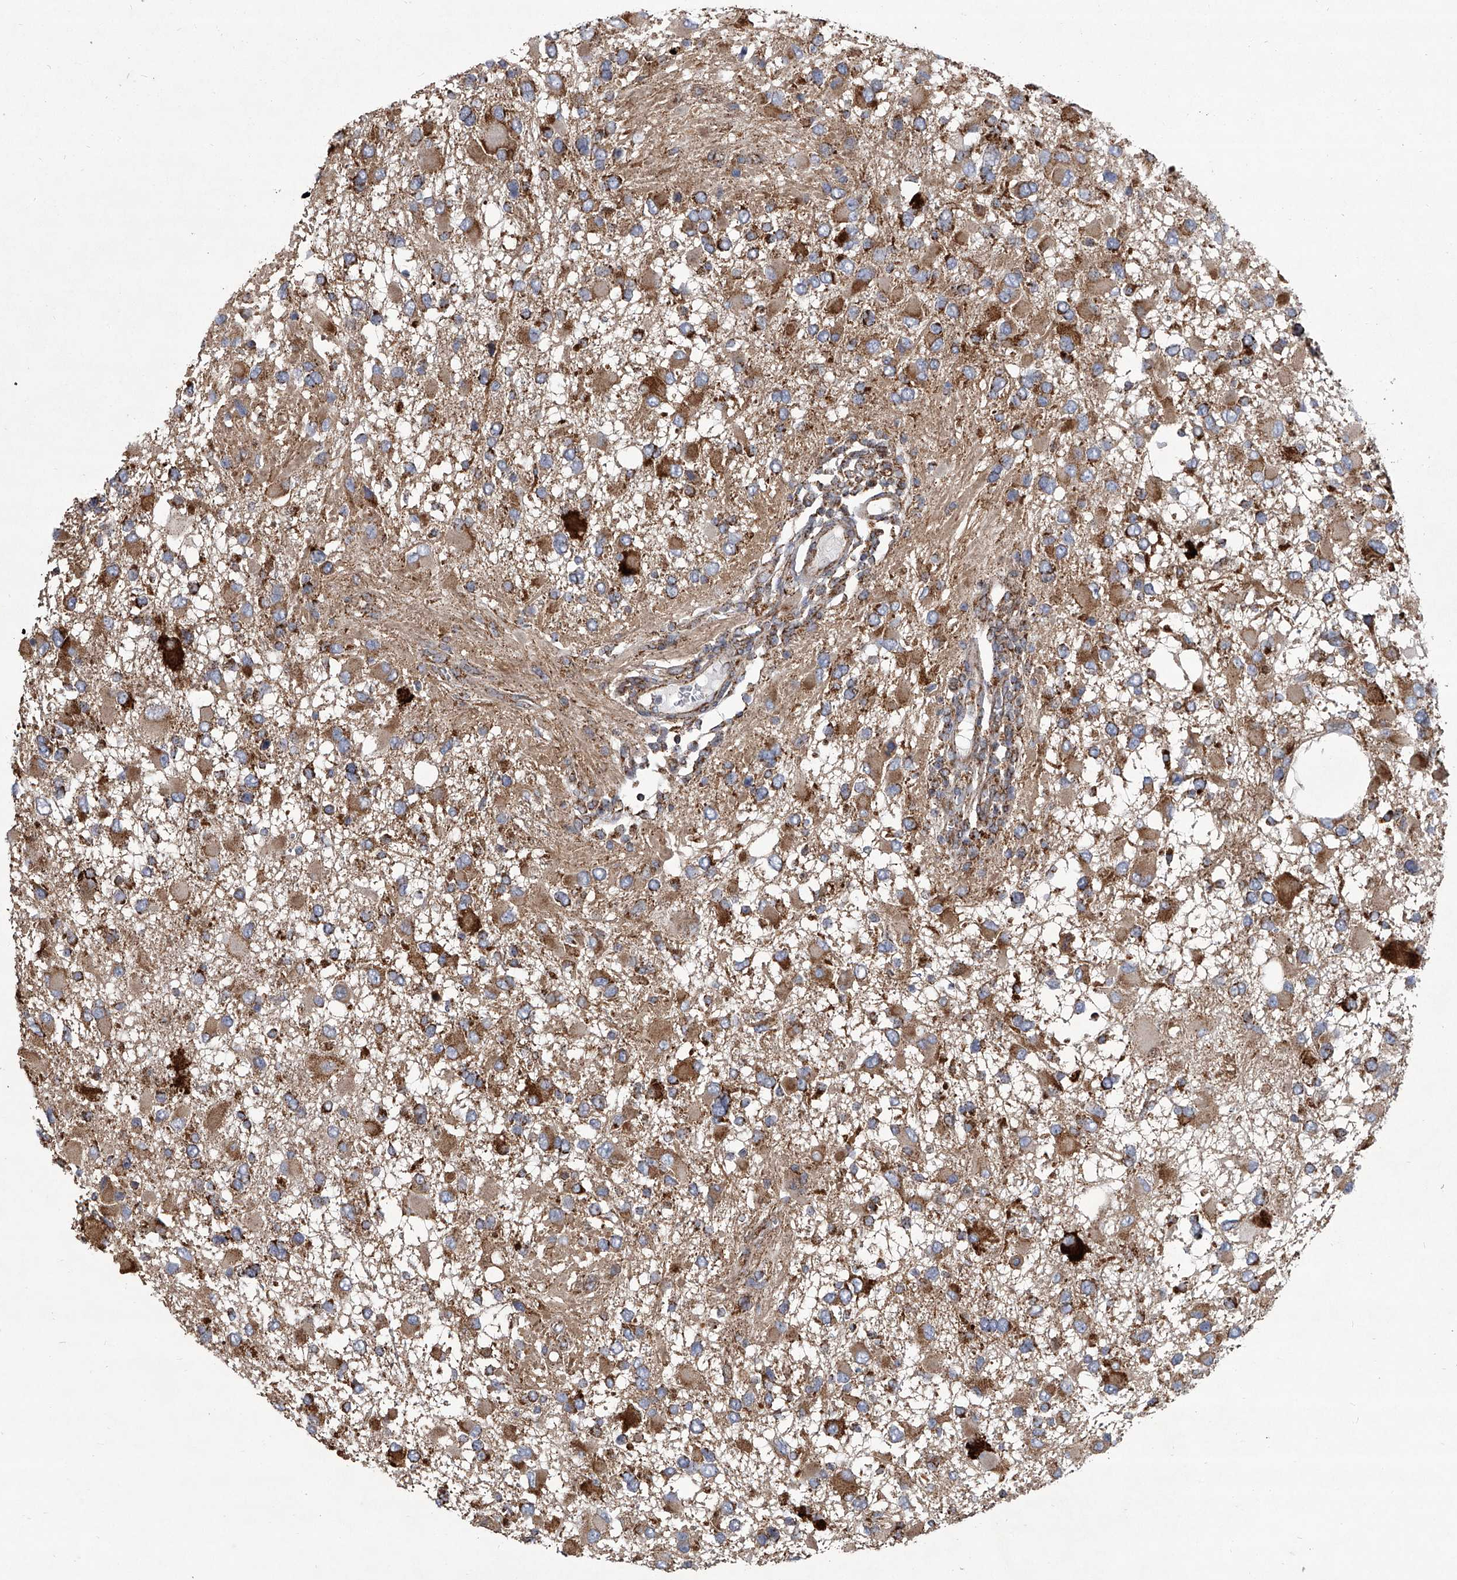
{"staining": {"intensity": "moderate", "quantity": ">75%", "location": "cytoplasmic/membranous"}, "tissue": "glioma", "cell_type": "Tumor cells", "image_type": "cancer", "snomed": [{"axis": "morphology", "description": "Glioma, malignant, High grade"}, {"axis": "topography", "description": "Brain"}], "caption": "Glioma was stained to show a protein in brown. There is medium levels of moderate cytoplasmic/membranous positivity in approximately >75% of tumor cells.", "gene": "ZC3H15", "patient": {"sex": "male", "age": 53}}